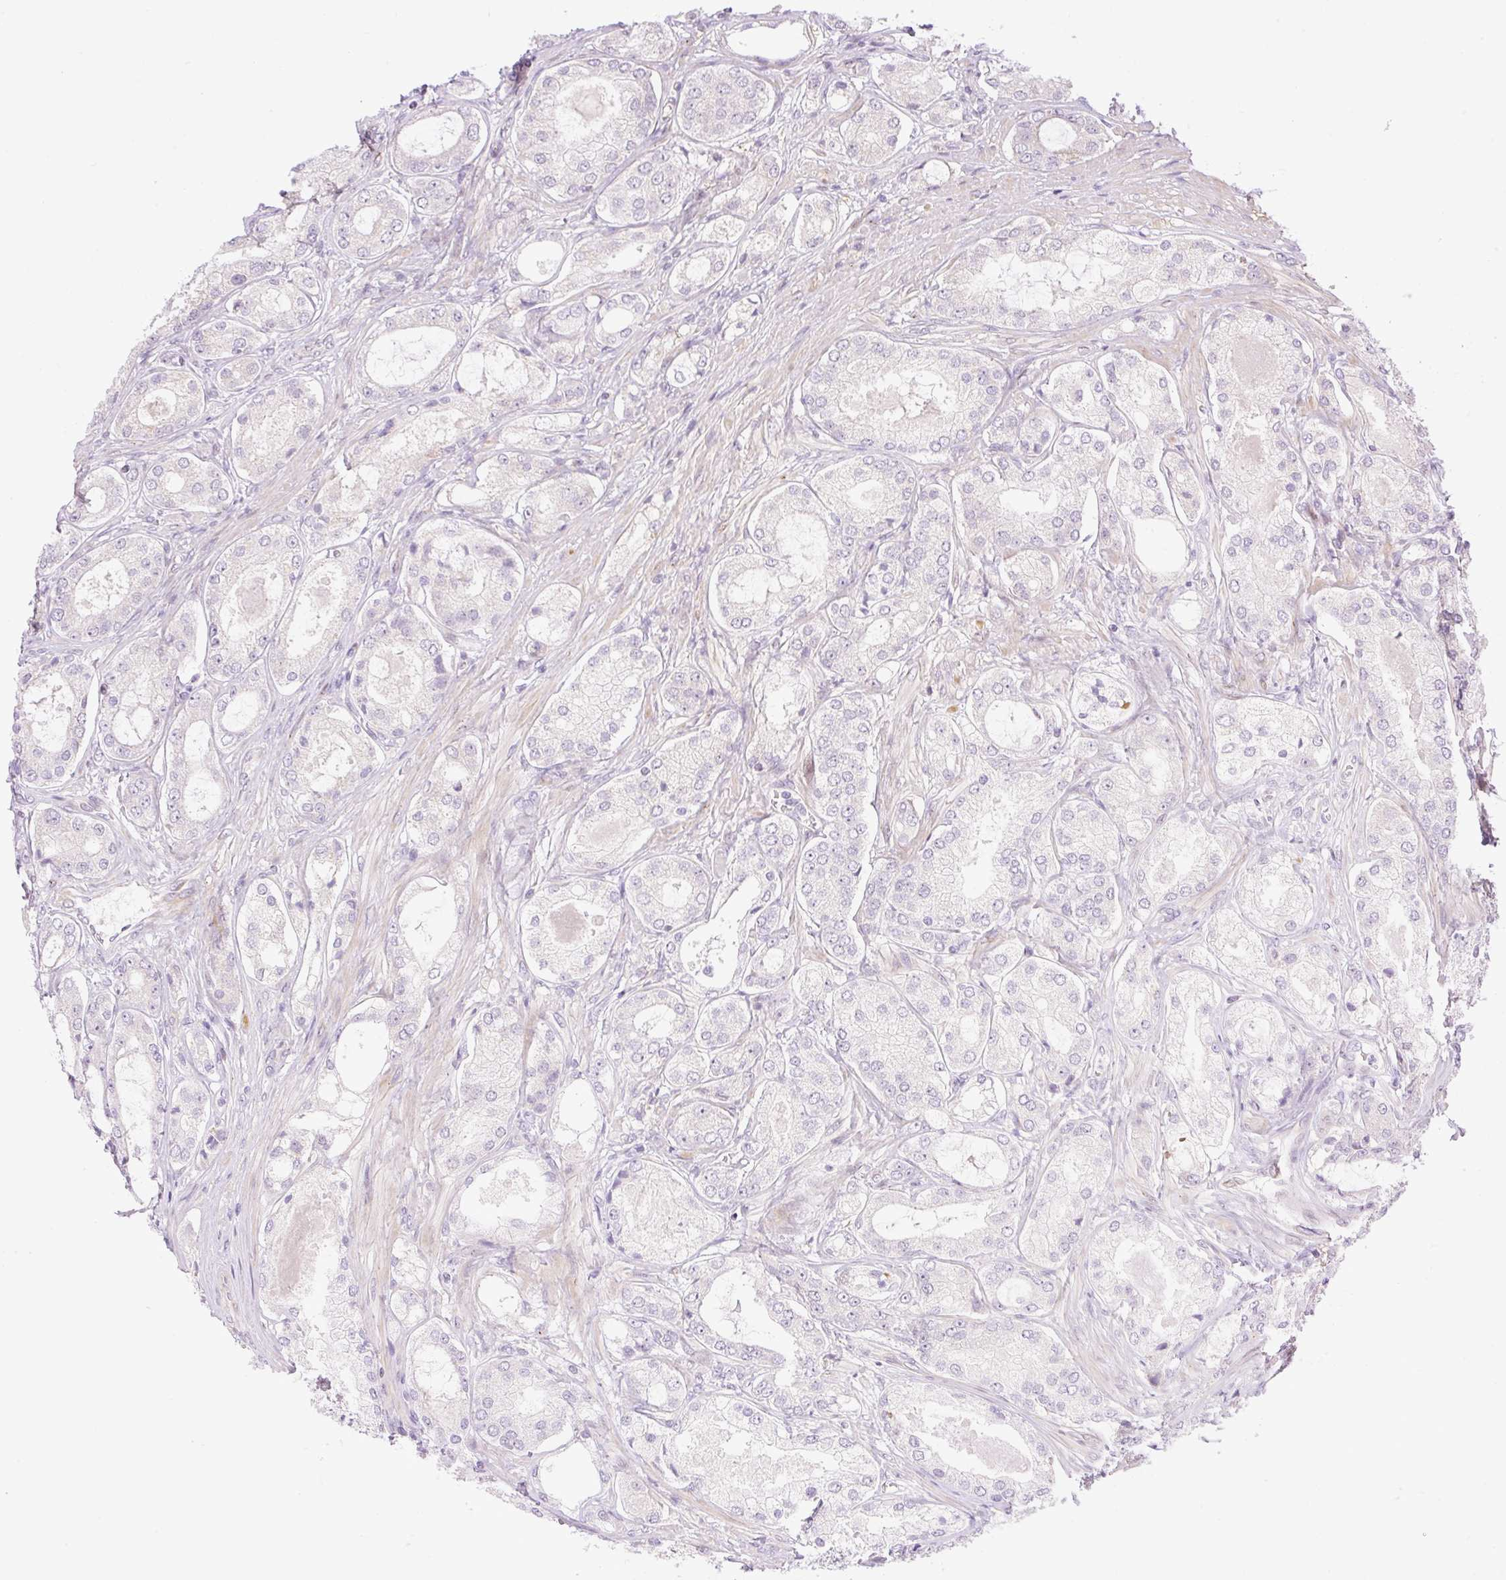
{"staining": {"intensity": "negative", "quantity": "none", "location": "none"}, "tissue": "prostate cancer", "cell_type": "Tumor cells", "image_type": "cancer", "snomed": [{"axis": "morphology", "description": "Adenocarcinoma, Low grade"}, {"axis": "topography", "description": "Prostate"}], "caption": "IHC histopathology image of neoplastic tissue: prostate cancer stained with DAB (3,3'-diaminobenzidine) displays no significant protein expression in tumor cells.", "gene": "ZNF394", "patient": {"sex": "male", "age": 68}}